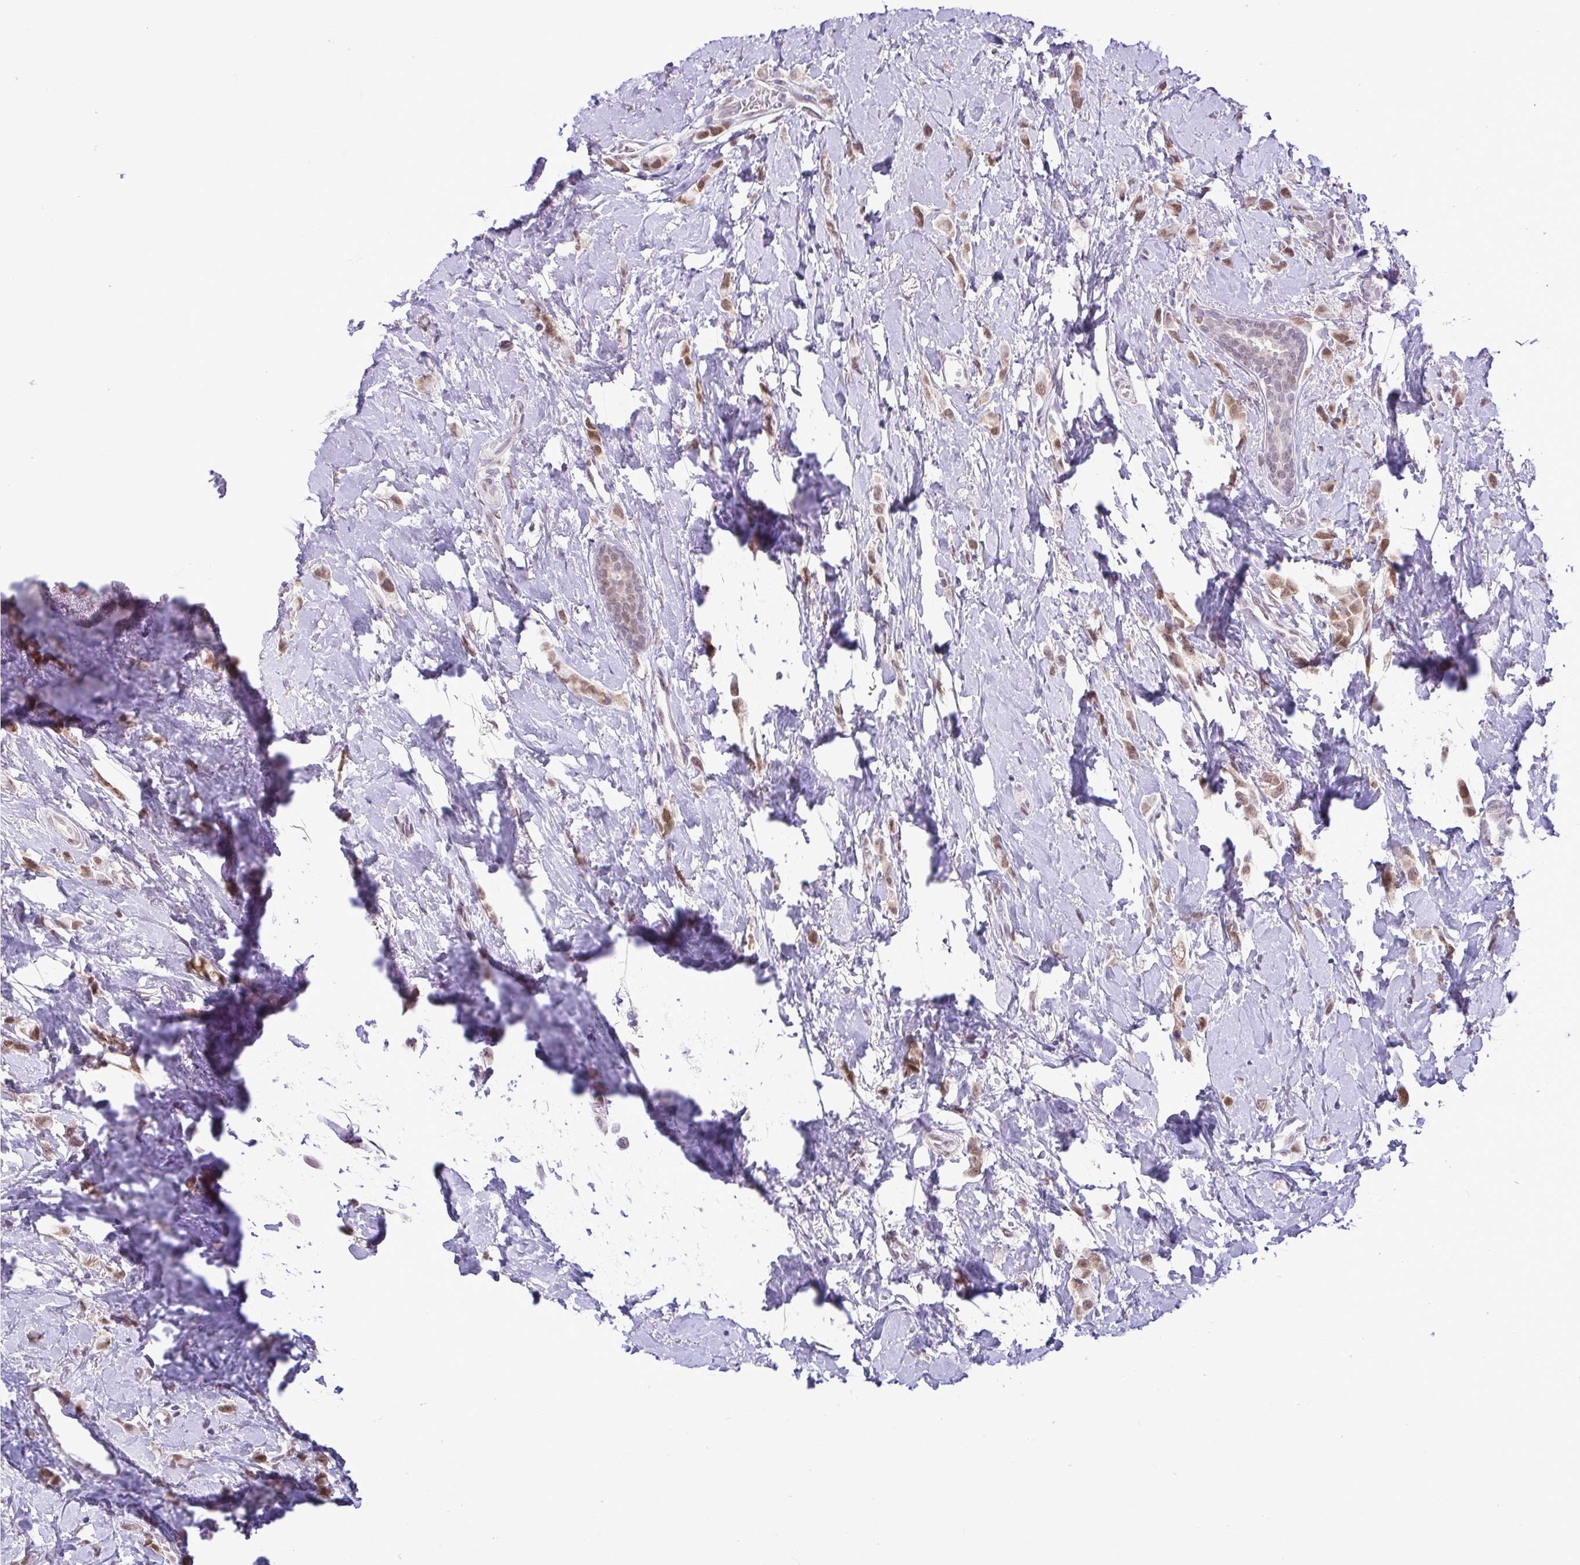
{"staining": {"intensity": "moderate", "quantity": ">75%", "location": "nuclear"}, "tissue": "breast cancer", "cell_type": "Tumor cells", "image_type": "cancer", "snomed": [{"axis": "morphology", "description": "Lobular carcinoma"}, {"axis": "topography", "description": "Breast"}], "caption": "A brown stain shows moderate nuclear staining of a protein in breast cancer tumor cells.", "gene": "RBM3", "patient": {"sex": "female", "age": 66}}